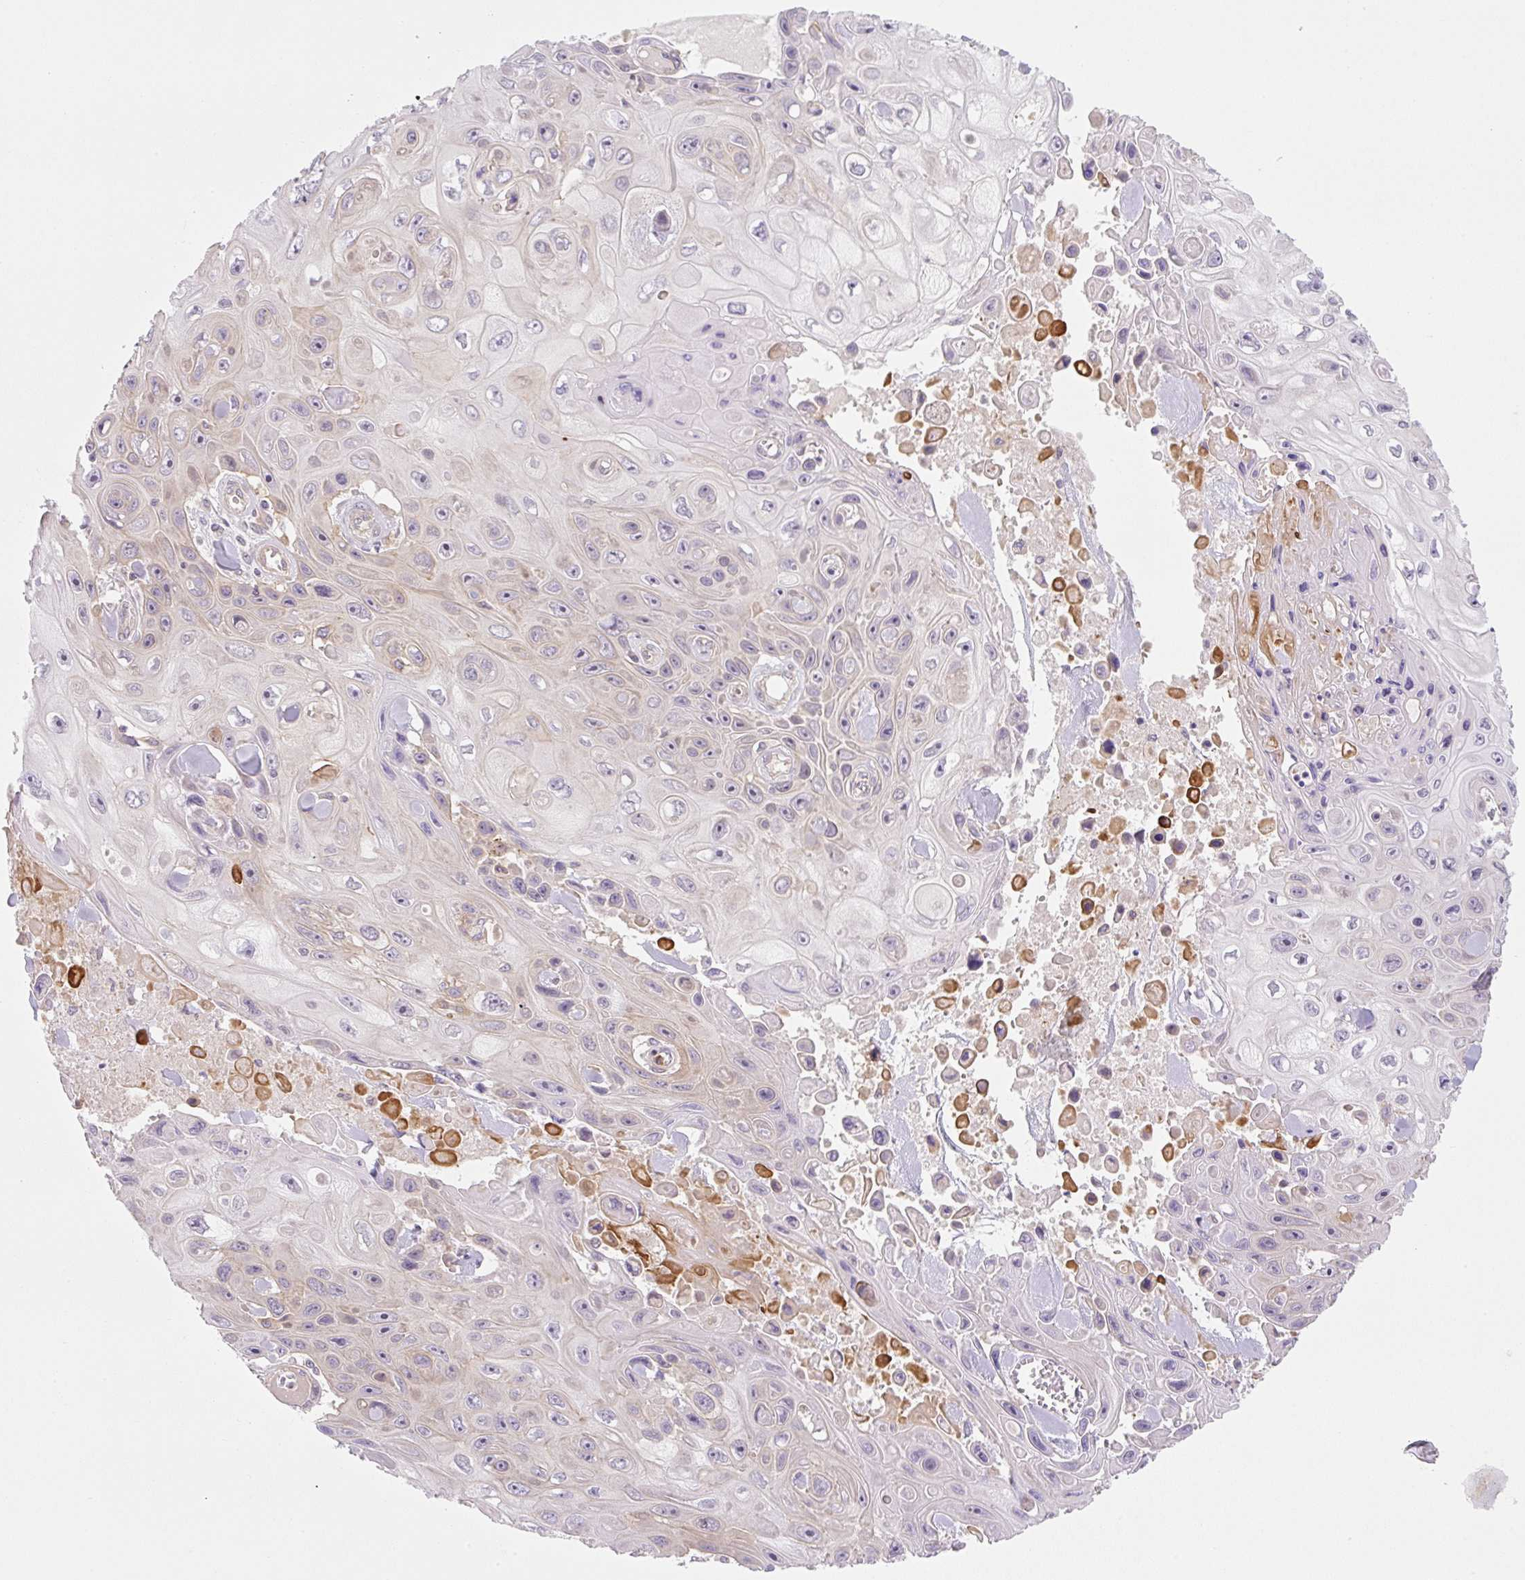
{"staining": {"intensity": "weak", "quantity": "<25%", "location": "cytoplasmic/membranous"}, "tissue": "skin cancer", "cell_type": "Tumor cells", "image_type": "cancer", "snomed": [{"axis": "morphology", "description": "Squamous cell carcinoma, NOS"}, {"axis": "topography", "description": "Skin"}], "caption": "Protein analysis of skin cancer (squamous cell carcinoma) reveals no significant expression in tumor cells.", "gene": "OMA1", "patient": {"sex": "male", "age": 82}}